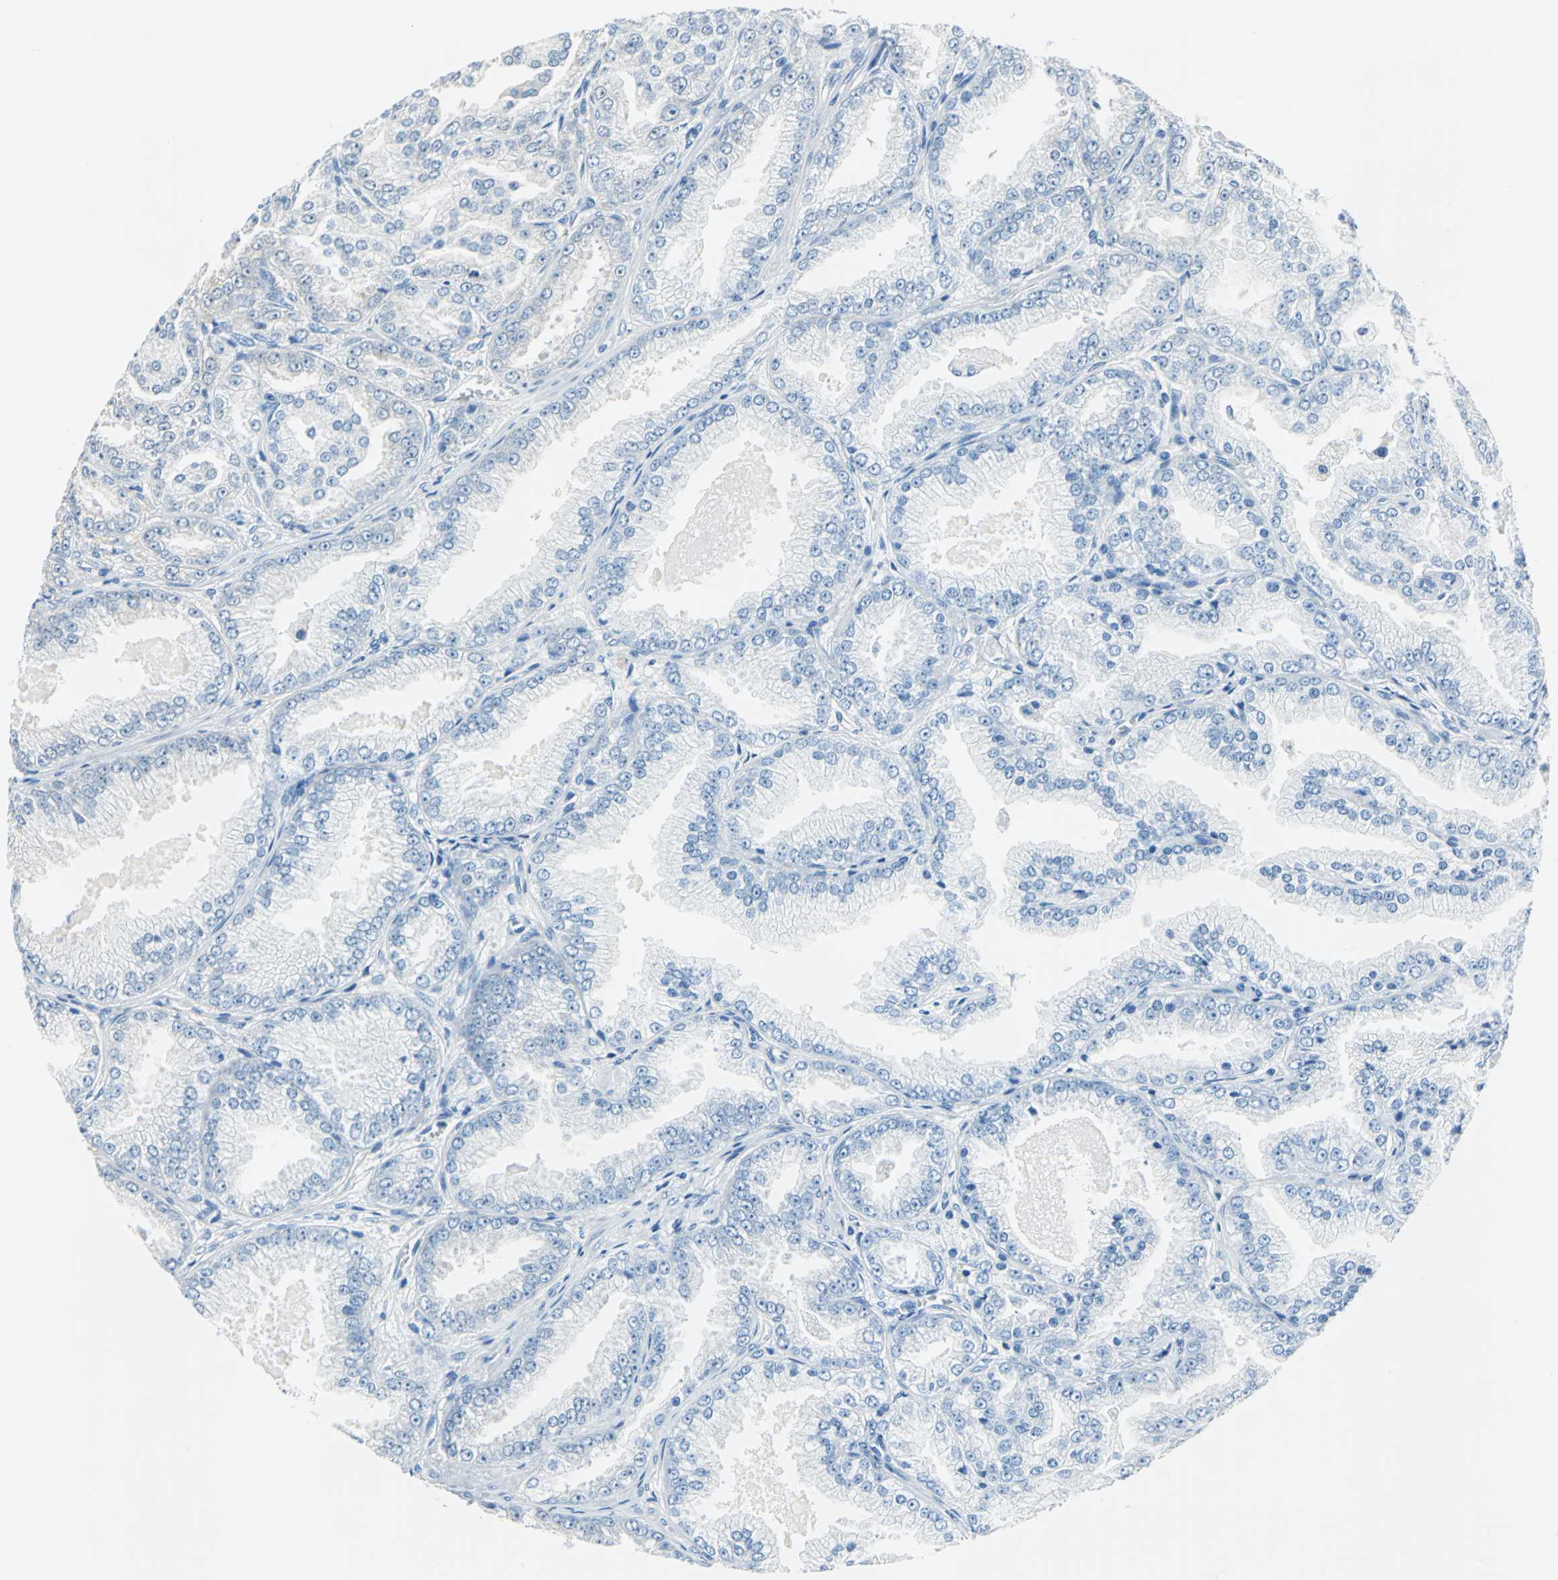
{"staining": {"intensity": "moderate", "quantity": "<25%", "location": "cytoplasmic/membranous"}, "tissue": "prostate cancer", "cell_type": "Tumor cells", "image_type": "cancer", "snomed": [{"axis": "morphology", "description": "Adenocarcinoma, High grade"}, {"axis": "topography", "description": "Prostate"}], "caption": "Brown immunohistochemical staining in prostate cancer shows moderate cytoplasmic/membranous staining in approximately <25% of tumor cells. The protein is stained brown, and the nuclei are stained in blue (DAB IHC with brightfield microscopy, high magnification).", "gene": "FKBP4", "patient": {"sex": "male", "age": 61}}